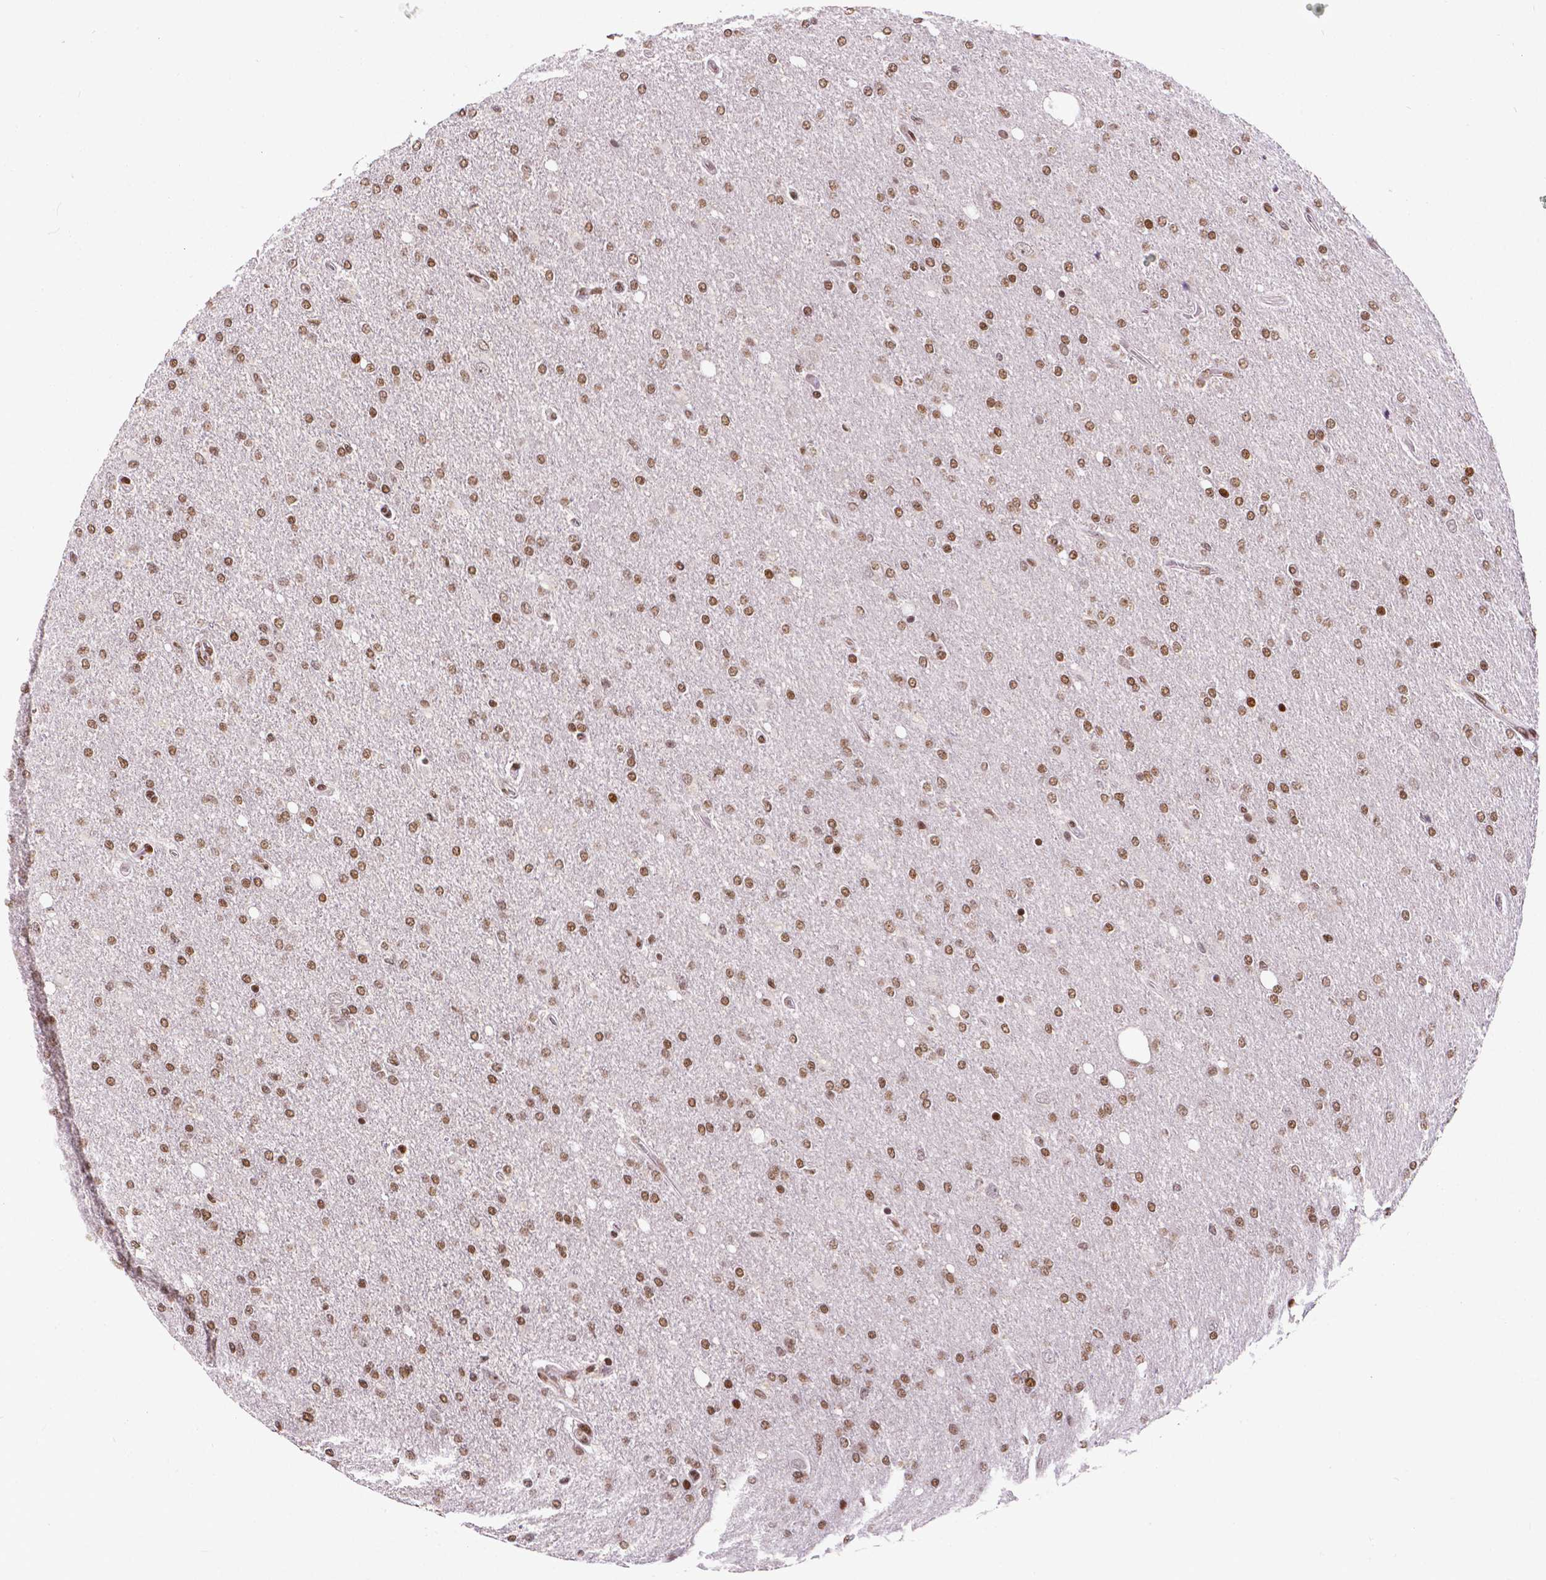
{"staining": {"intensity": "moderate", "quantity": ">75%", "location": "nuclear"}, "tissue": "glioma", "cell_type": "Tumor cells", "image_type": "cancer", "snomed": [{"axis": "morphology", "description": "Glioma, malignant, High grade"}, {"axis": "topography", "description": "Cerebral cortex"}], "caption": "DAB (3,3'-diaminobenzidine) immunohistochemical staining of high-grade glioma (malignant) displays moderate nuclear protein staining in about >75% of tumor cells.", "gene": "CTCF", "patient": {"sex": "male", "age": 70}}